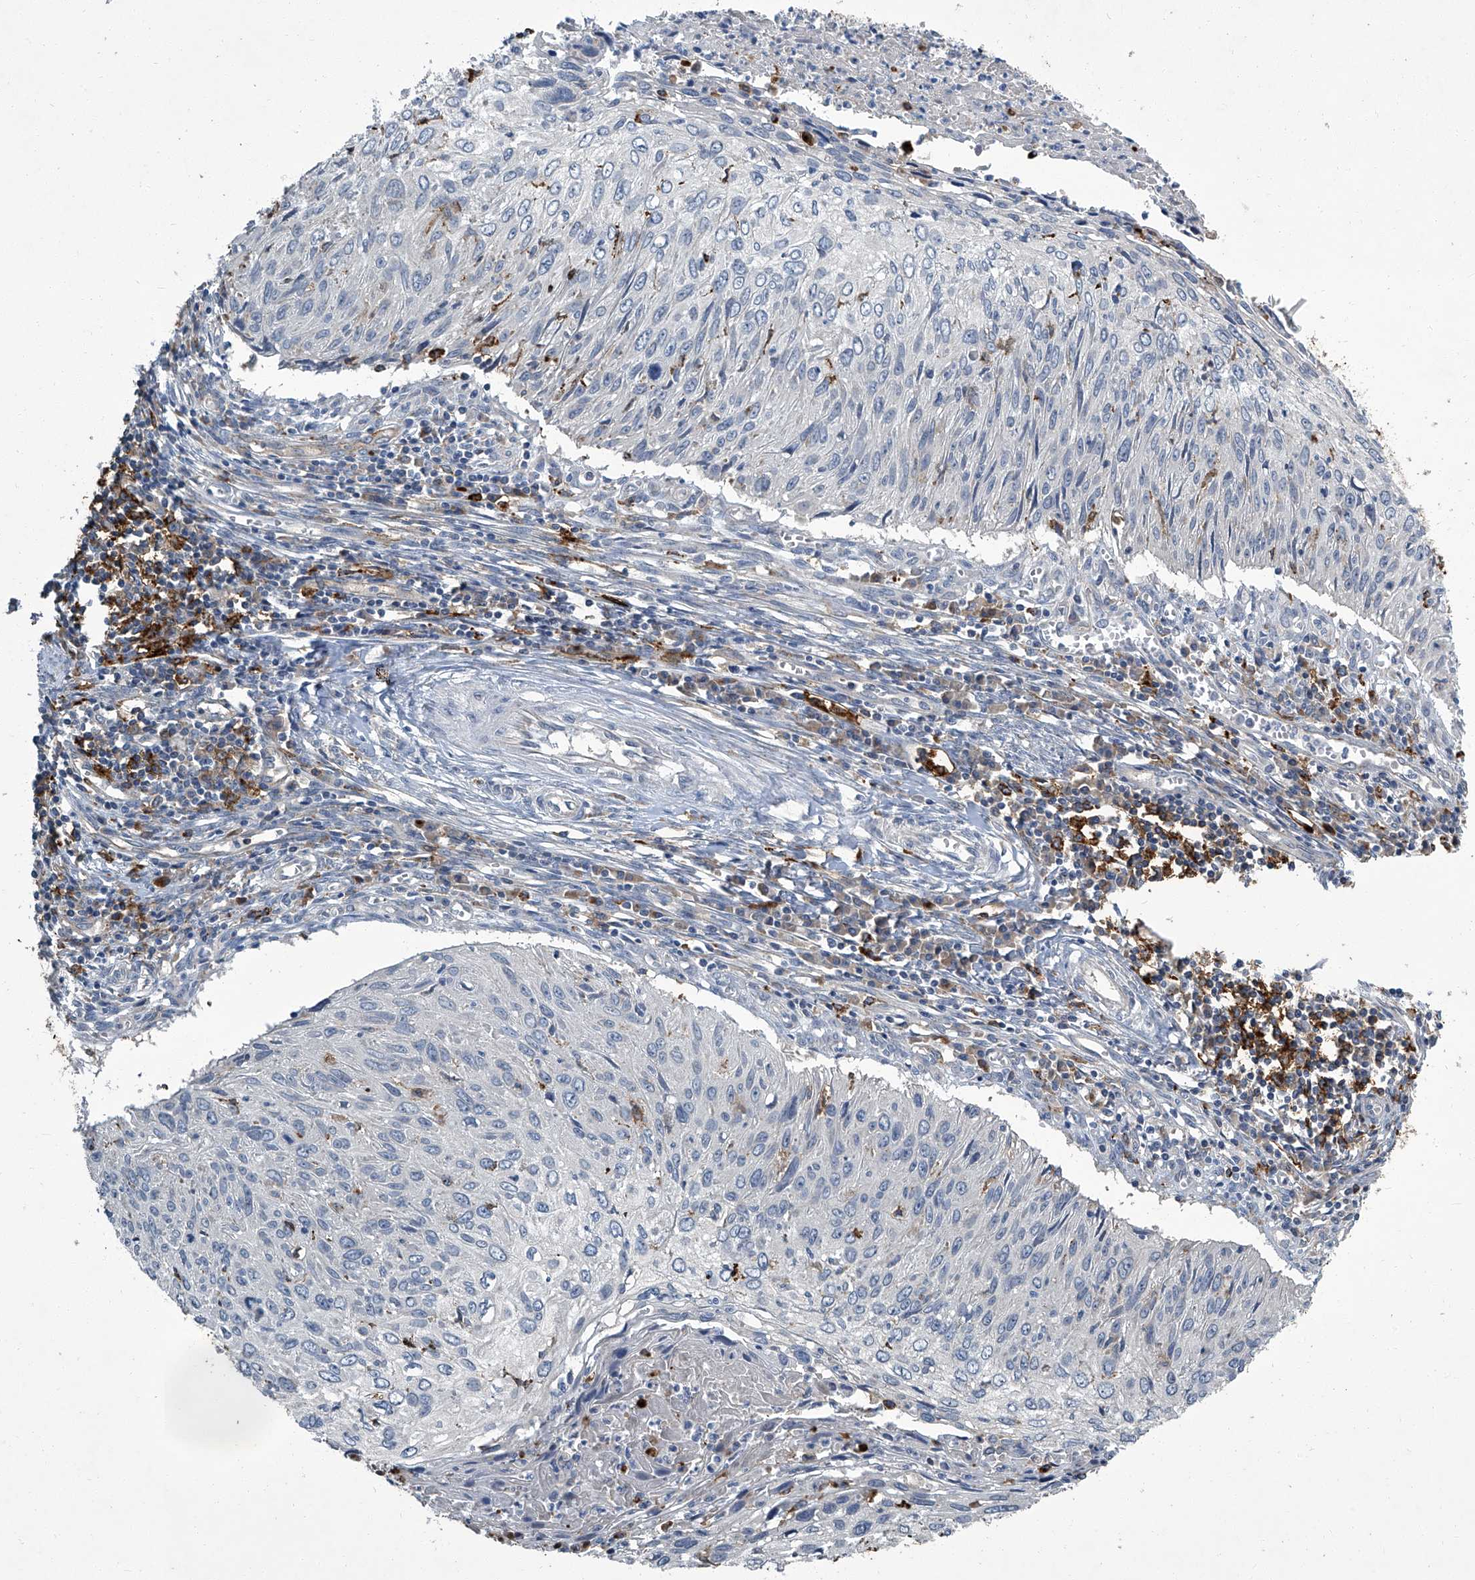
{"staining": {"intensity": "negative", "quantity": "none", "location": "none"}, "tissue": "cervical cancer", "cell_type": "Tumor cells", "image_type": "cancer", "snomed": [{"axis": "morphology", "description": "Squamous cell carcinoma, NOS"}, {"axis": "topography", "description": "Cervix"}], "caption": "This is an immunohistochemistry (IHC) image of human cervical cancer (squamous cell carcinoma). There is no positivity in tumor cells.", "gene": "FAM167A", "patient": {"sex": "female", "age": 51}}